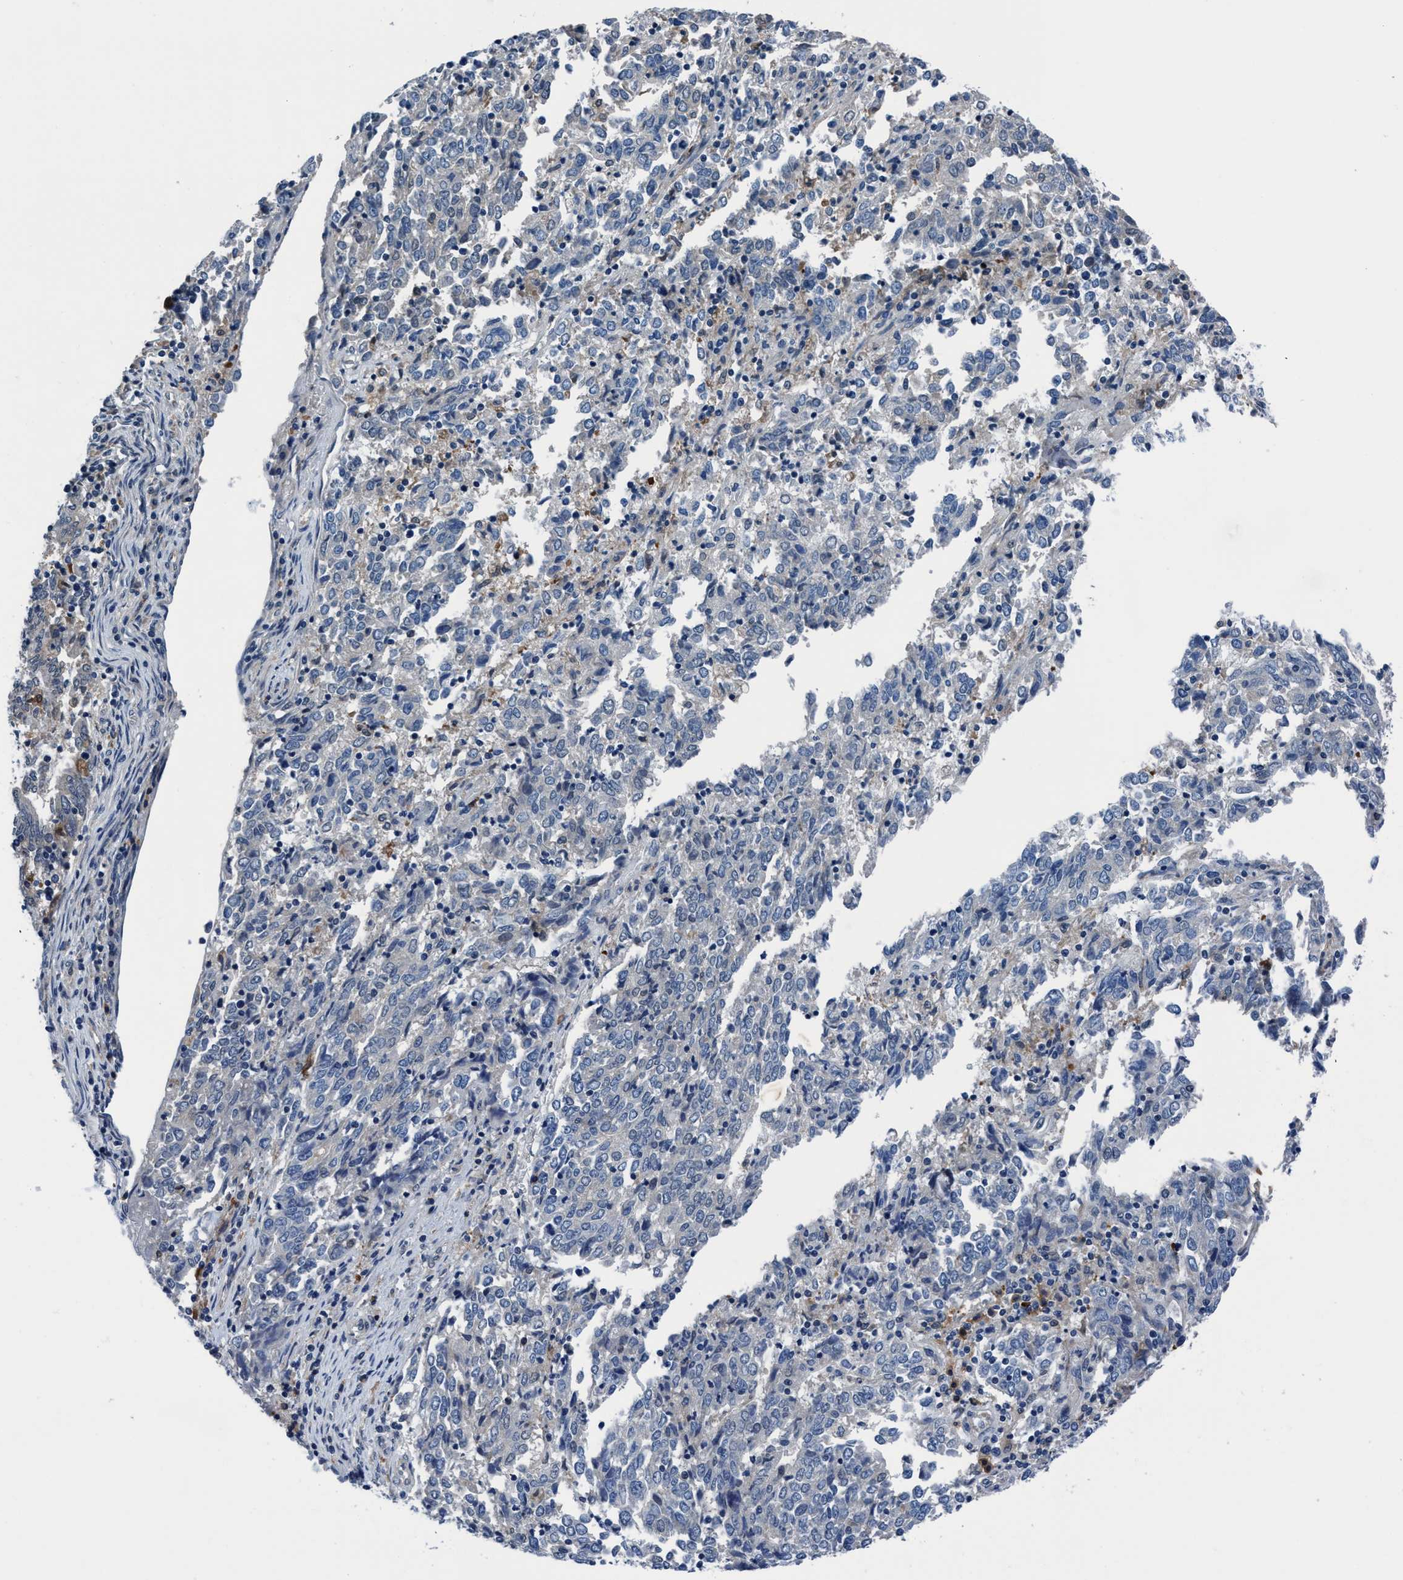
{"staining": {"intensity": "negative", "quantity": "none", "location": "none"}, "tissue": "endometrial cancer", "cell_type": "Tumor cells", "image_type": "cancer", "snomed": [{"axis": "morphology", "description": "Adenocarcinoma, NOS"}, {"axis": "topography", "description": "Endometrium"}], "caption": "Endometrial cancer was stained to show a protein in brown. There is no significant staining in tumor cells. Nuclei are stained in blue.", "gene": "TMEM94", "patient": {"sex": "female", "age": 80}}